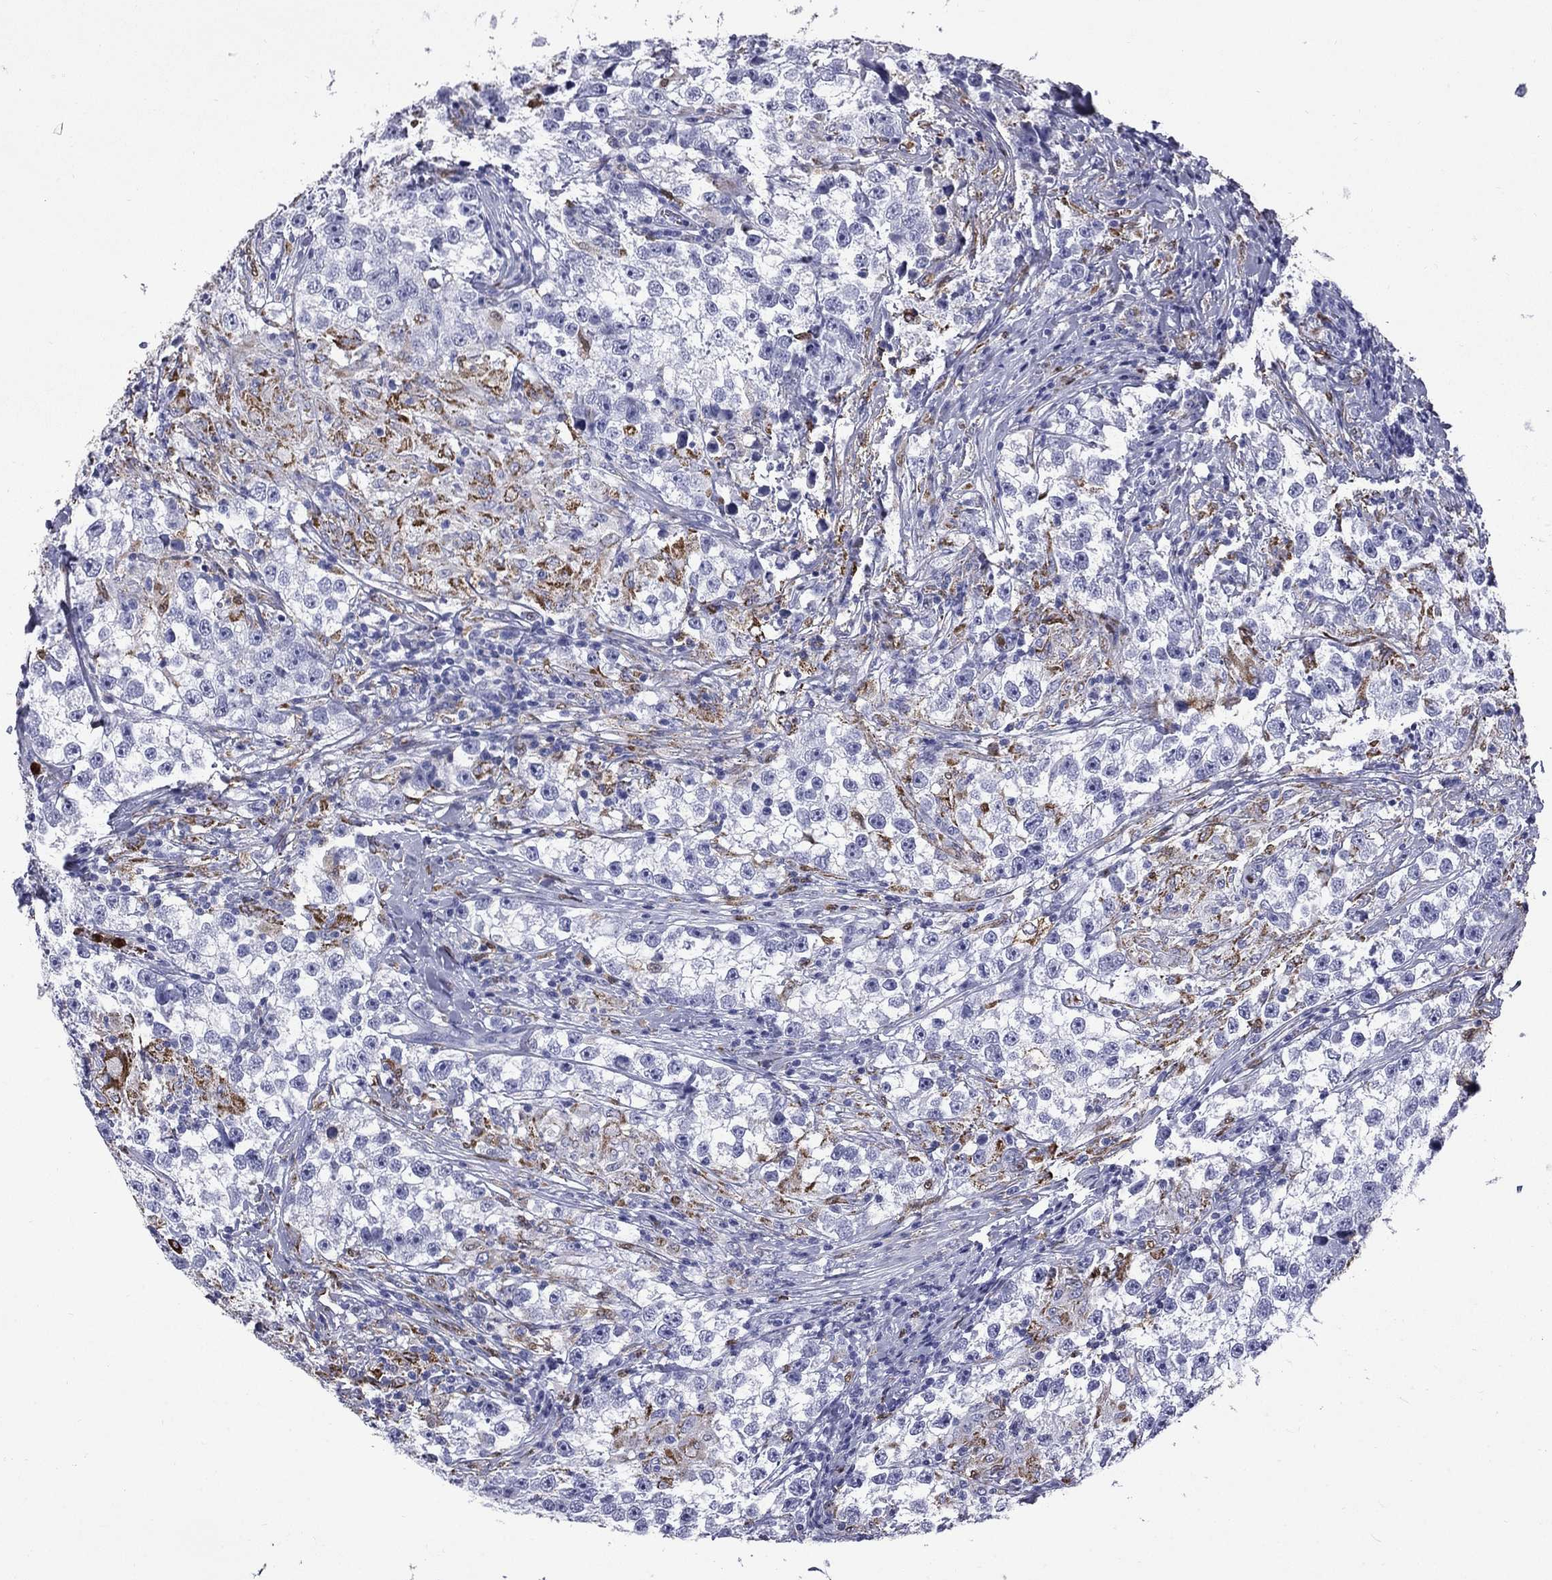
{"staining": {"intensity": "negative", "quantity": "none", "location": "none"}, "tissue": "testis cancer", "cell_type": "Tumor cells", "image_type": "cancer", "snomed": [{"axis": "morphology", "description": "Seminoma, NOS"}, {"axis": "topography", "description": "Testis"}], "caption": "Histopathology image shows no significant protein positivity in tumor cells of testis cancer. The staining was performed using DAB (3,3'-diaminobenzidine) to visualize the protein expression in brown, while the nuclei were stained in blue with hematoxylin (Magnification: 20x).", "gene": "TRIM29", "patient": {"sex": "male", "age": 46}}